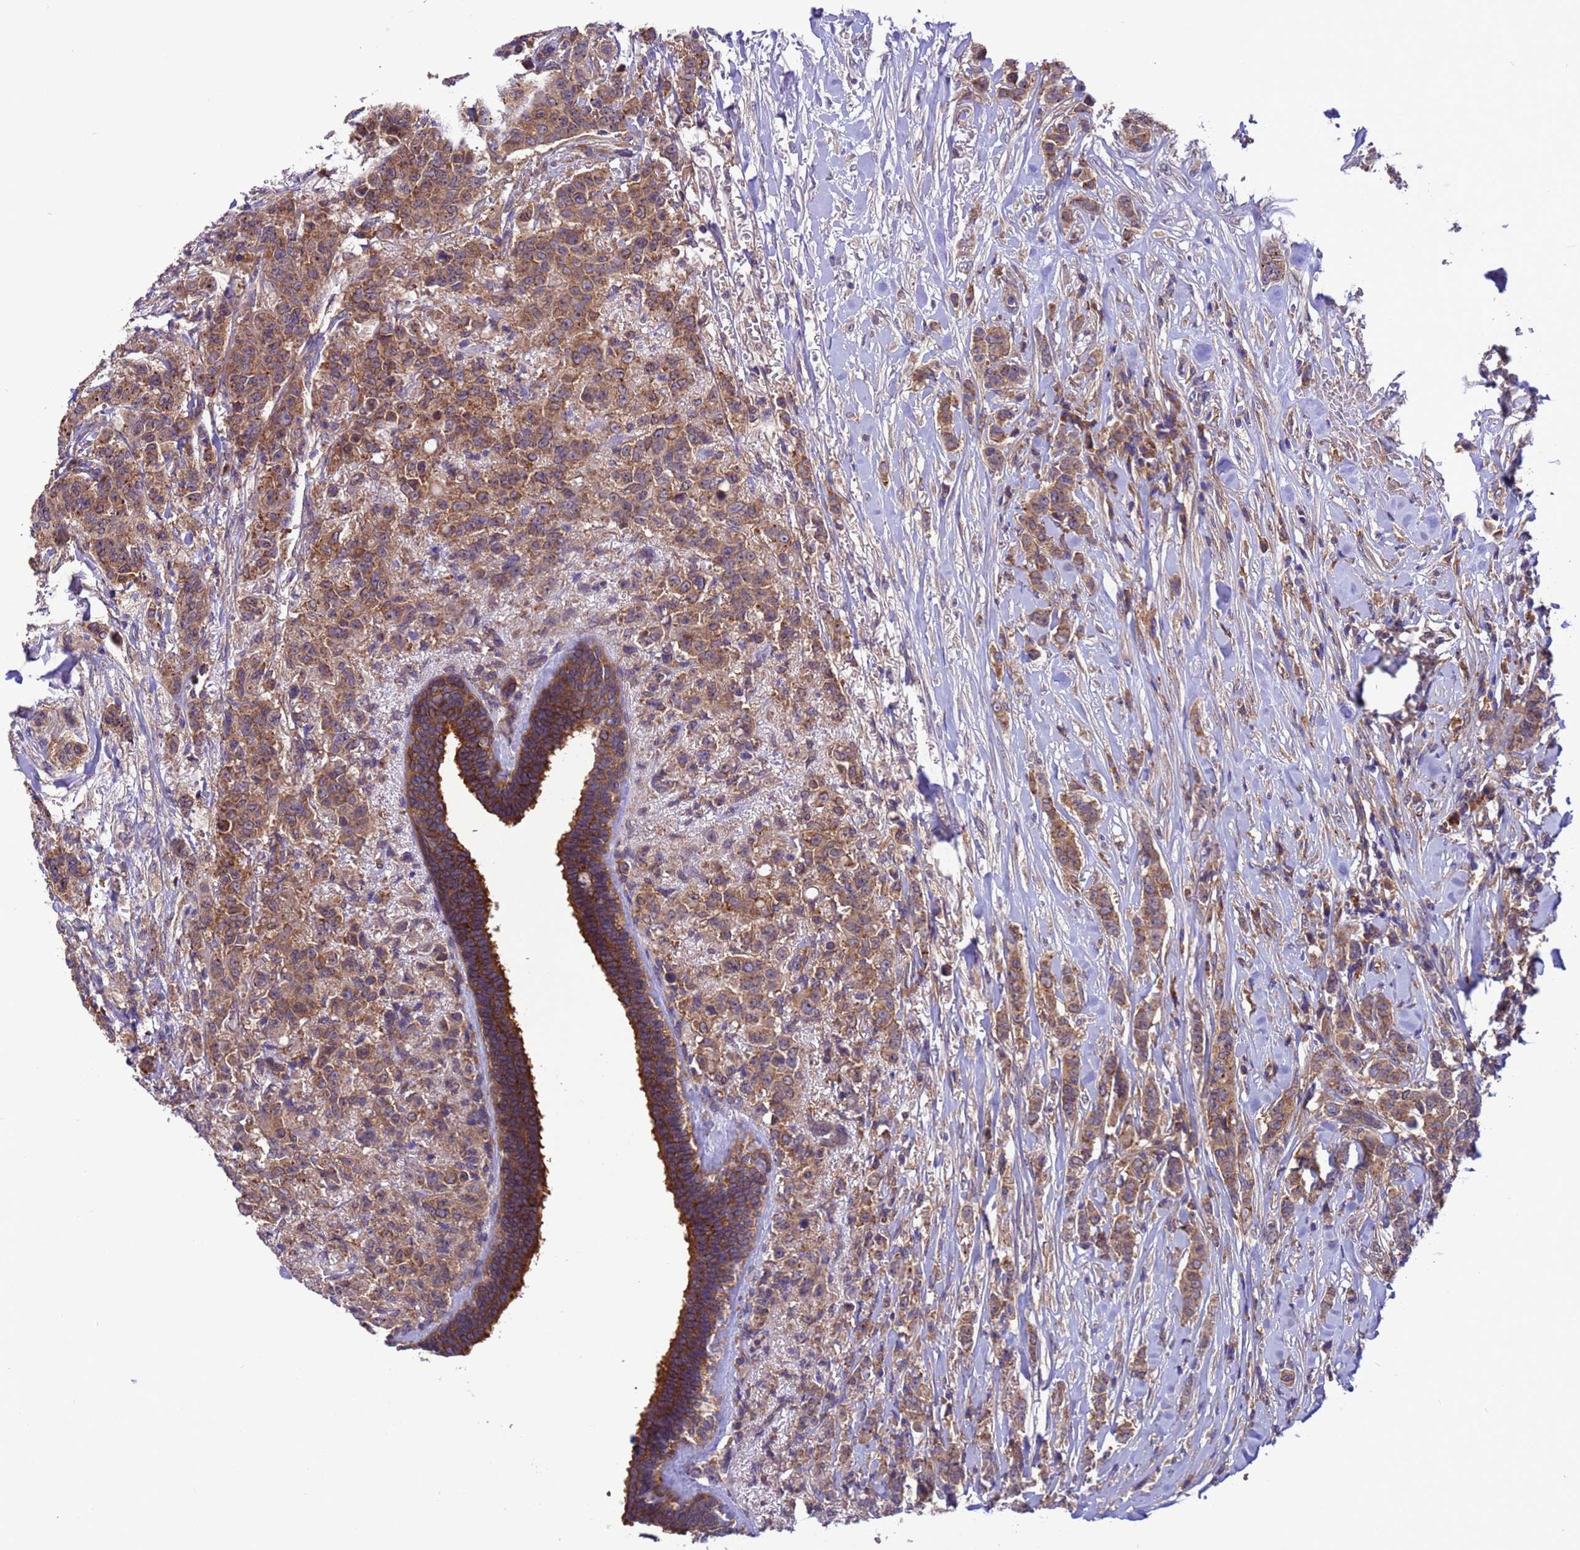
{"staining": {"intensity": "moderate", "quantity": ">75%", "location": "cytoplasmic/membranous"}, "tissue": "breast cancer", "cell_type": "Tumor cells", "image_type": "cancer", "snomed": [{"axis": "morphology", "description": "Duct carcinoma"}, {"axis": "topography", "description": "Breast"}], "caption": "Approximately >75% of tumor cells in breast cancer reveal moderate cytoplasmic/membranous protein expression as visualized by brown immunohistochemical staining.", "gene": "ARHGAP12", "patient": {"sex": "female", "age": 40}}